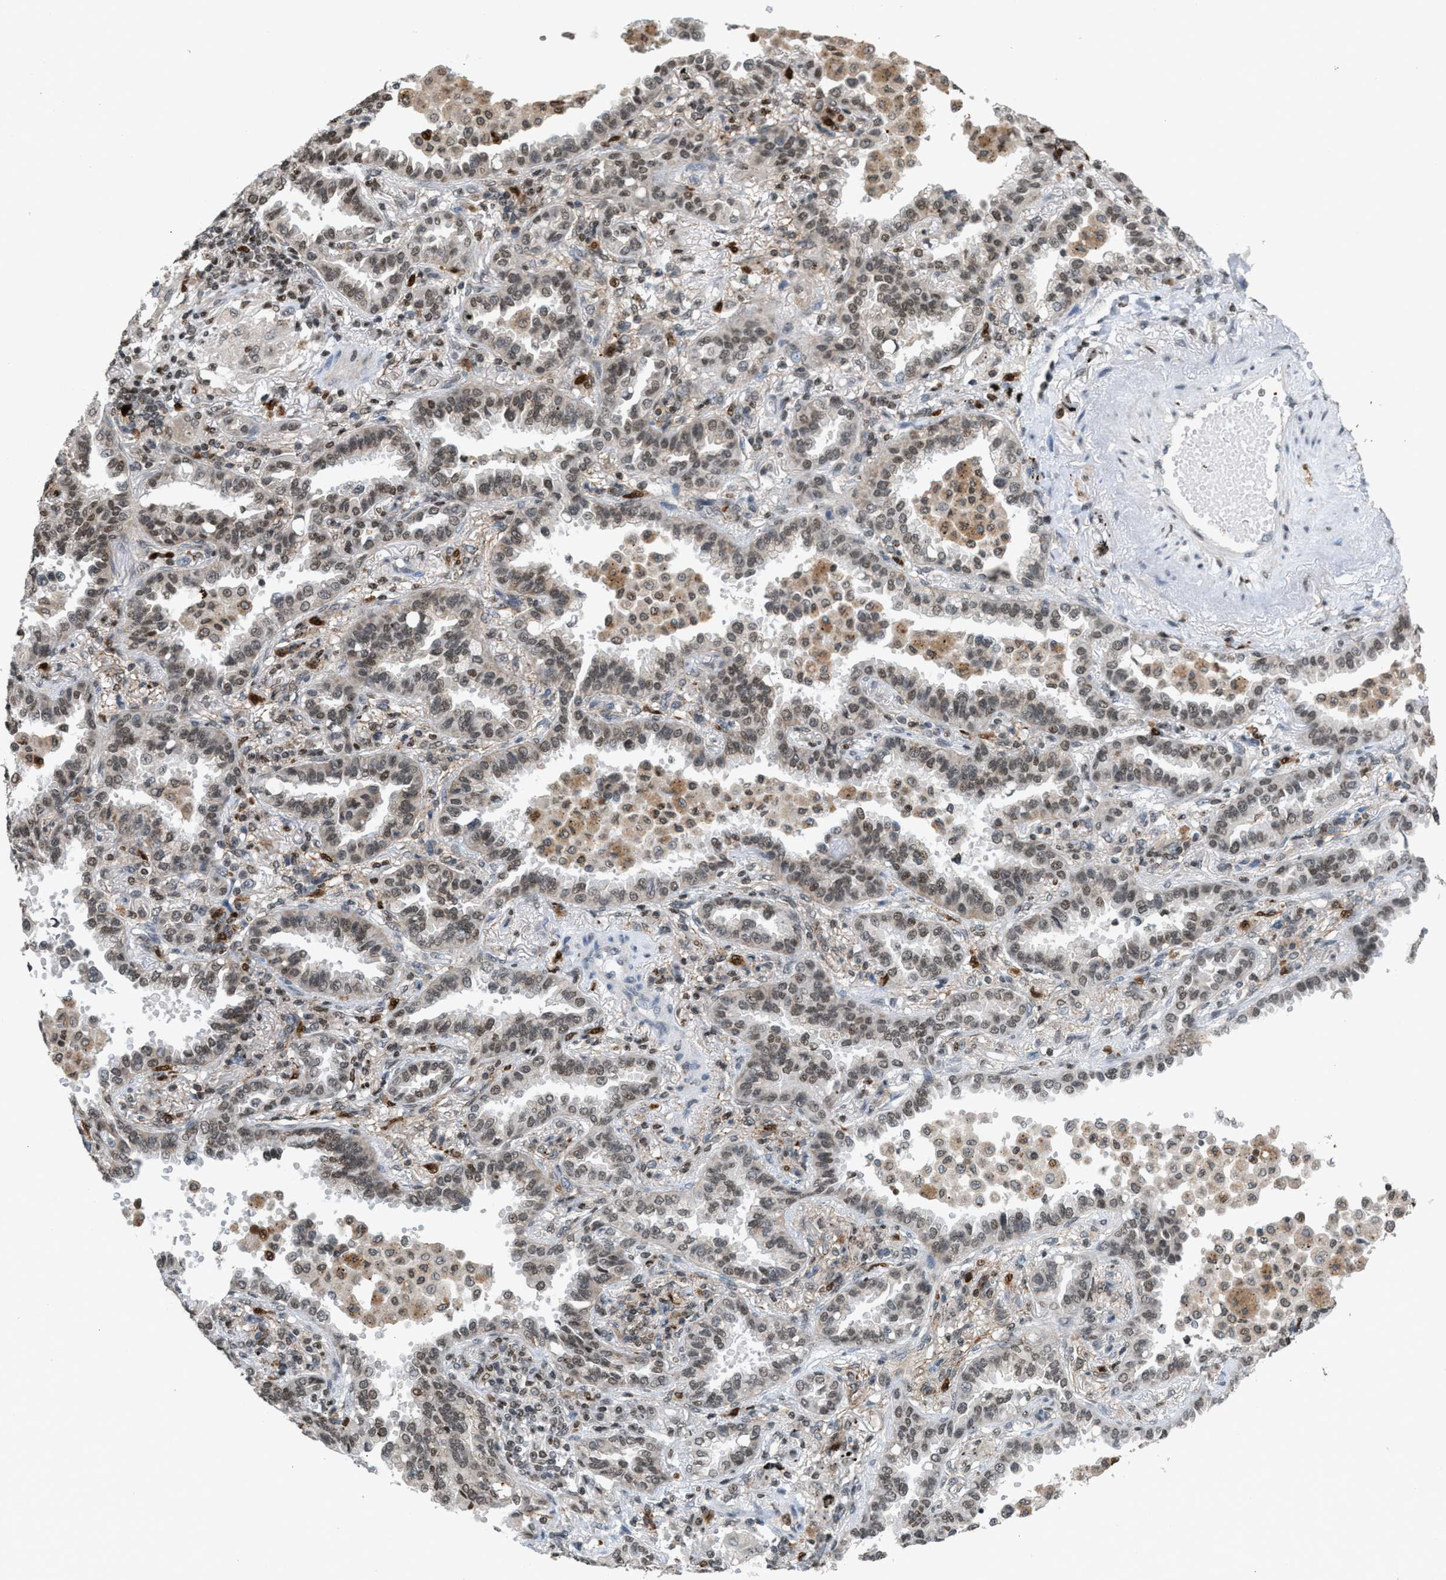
{"staining": {"intensity": "weak", "quantity": ">75%", "location": "cytoplasmic/membranous,nuclear"}, "tissue": "lung cancer", "cell_type": "Tumor cells", "image_type": "cancer", "snomed": [{"axis": "morphology", "description": "Normal tissue, NOS"}, {"axis": "morphology", "description": "Adenocarcinoma, NOS"}, {"axis": "topography", "description": "Lung"}], "caption": "An IHC micrograph of tumor tissue is shown. Protein staining in brown shows weak cytoplasmic/membranous and nuclear positivity in adenocarcinoma (lung) within tumor cells.", "gene": "PRUNE2", "patient": {"sex": "male", "age": 59}}